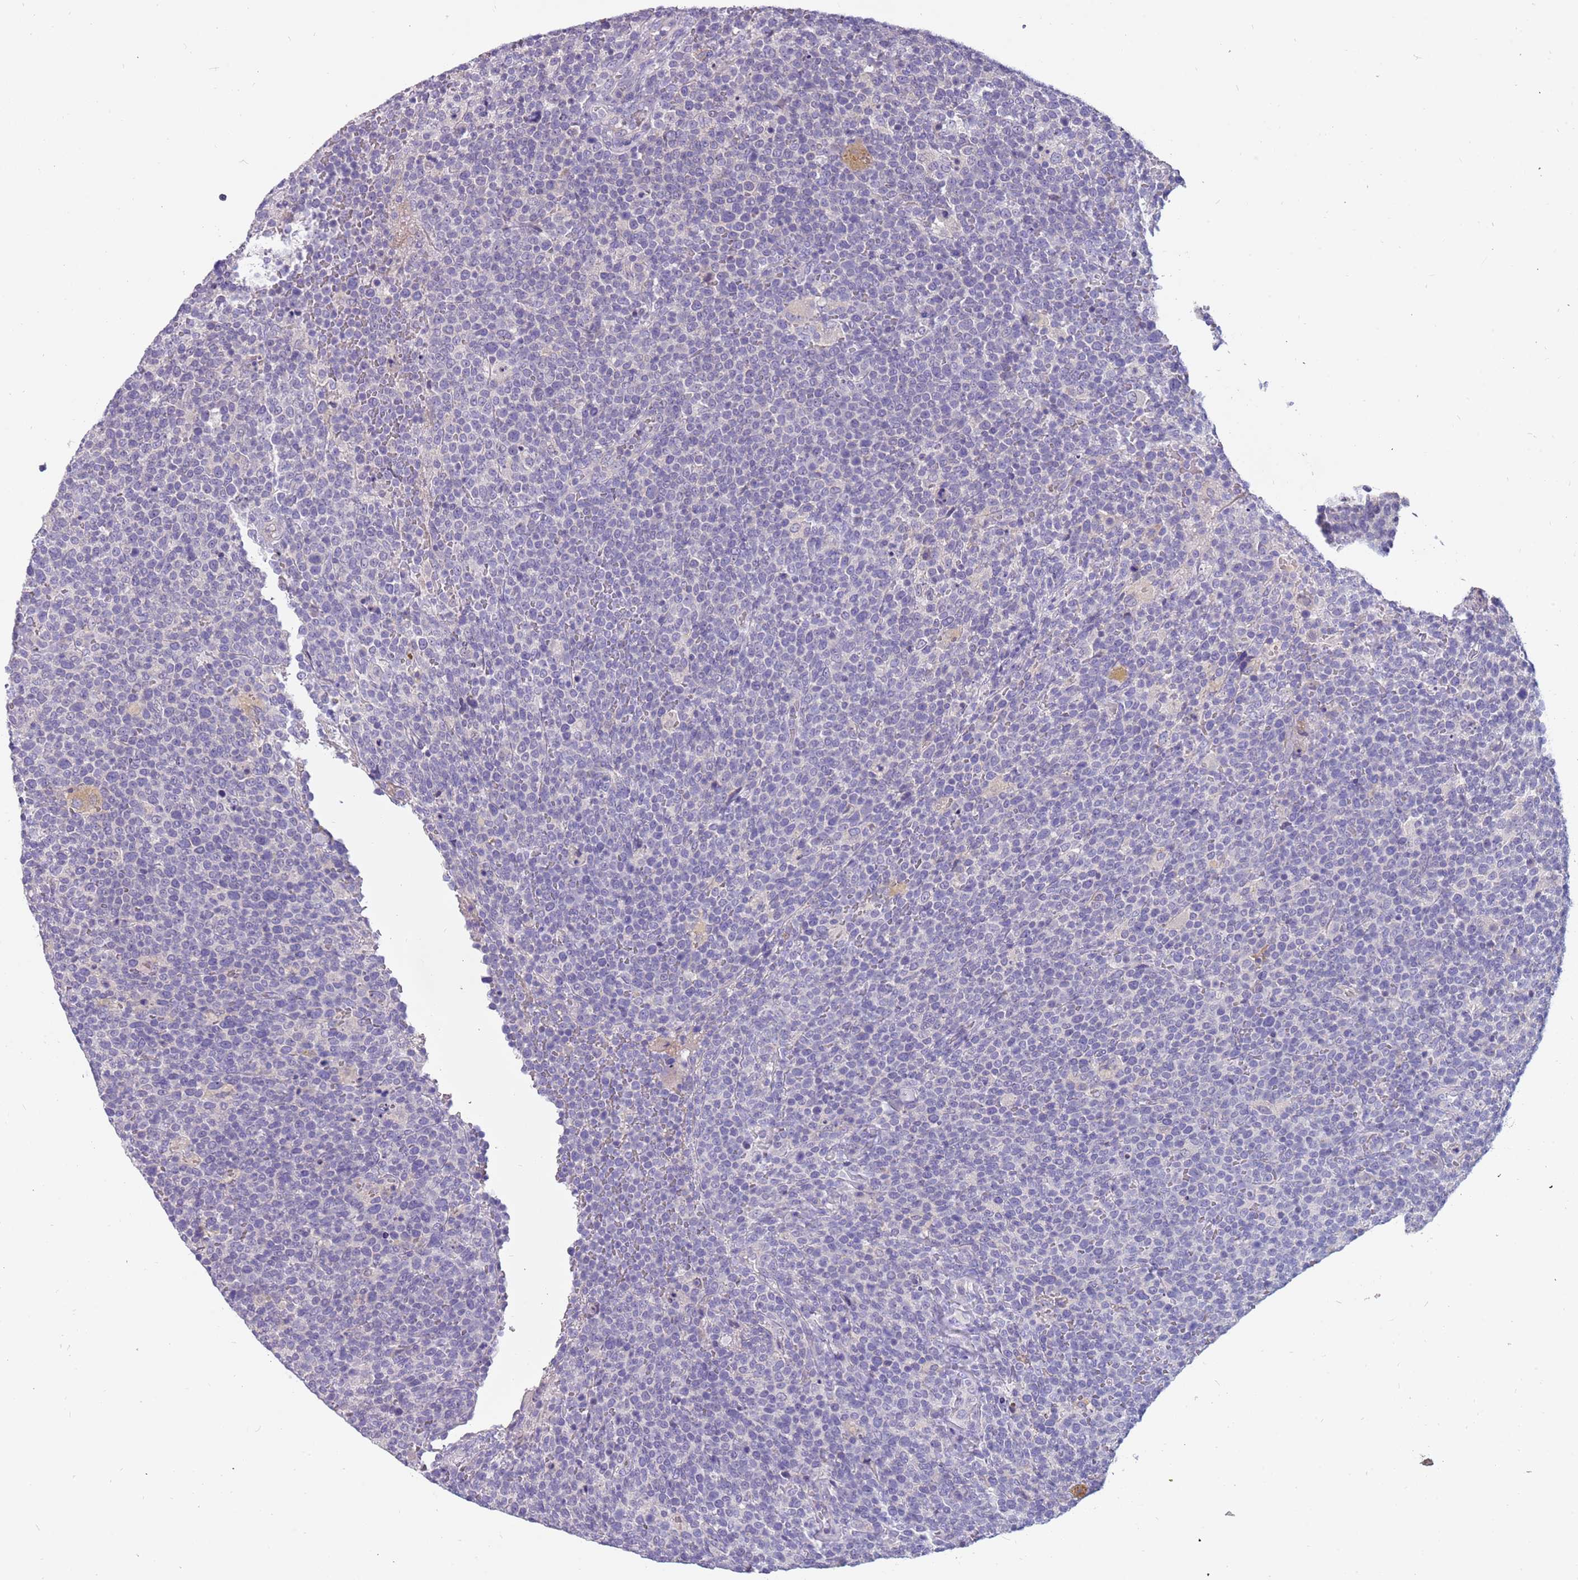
{"staining": {"intensity": "negative", "quantity": "none", "location": "none"}, "tissue": "lymphoma", "cell_type": "Tumor cells", "image_type": "cancer", "snomed": [{"axis": "morphology", "description": "Malignant lymphoma, non-Hodgkin's type, High grade"}, {"axis": "topography", "description": "Lymph node"}], "caption": "DAB (3,3'-diaminobenzidine) immunohistochemical staining of lymphoma demonstrates no significant staining in tumor cells.", "gene": "RHCG", "patient": {"sex": "male", "age": 61}}